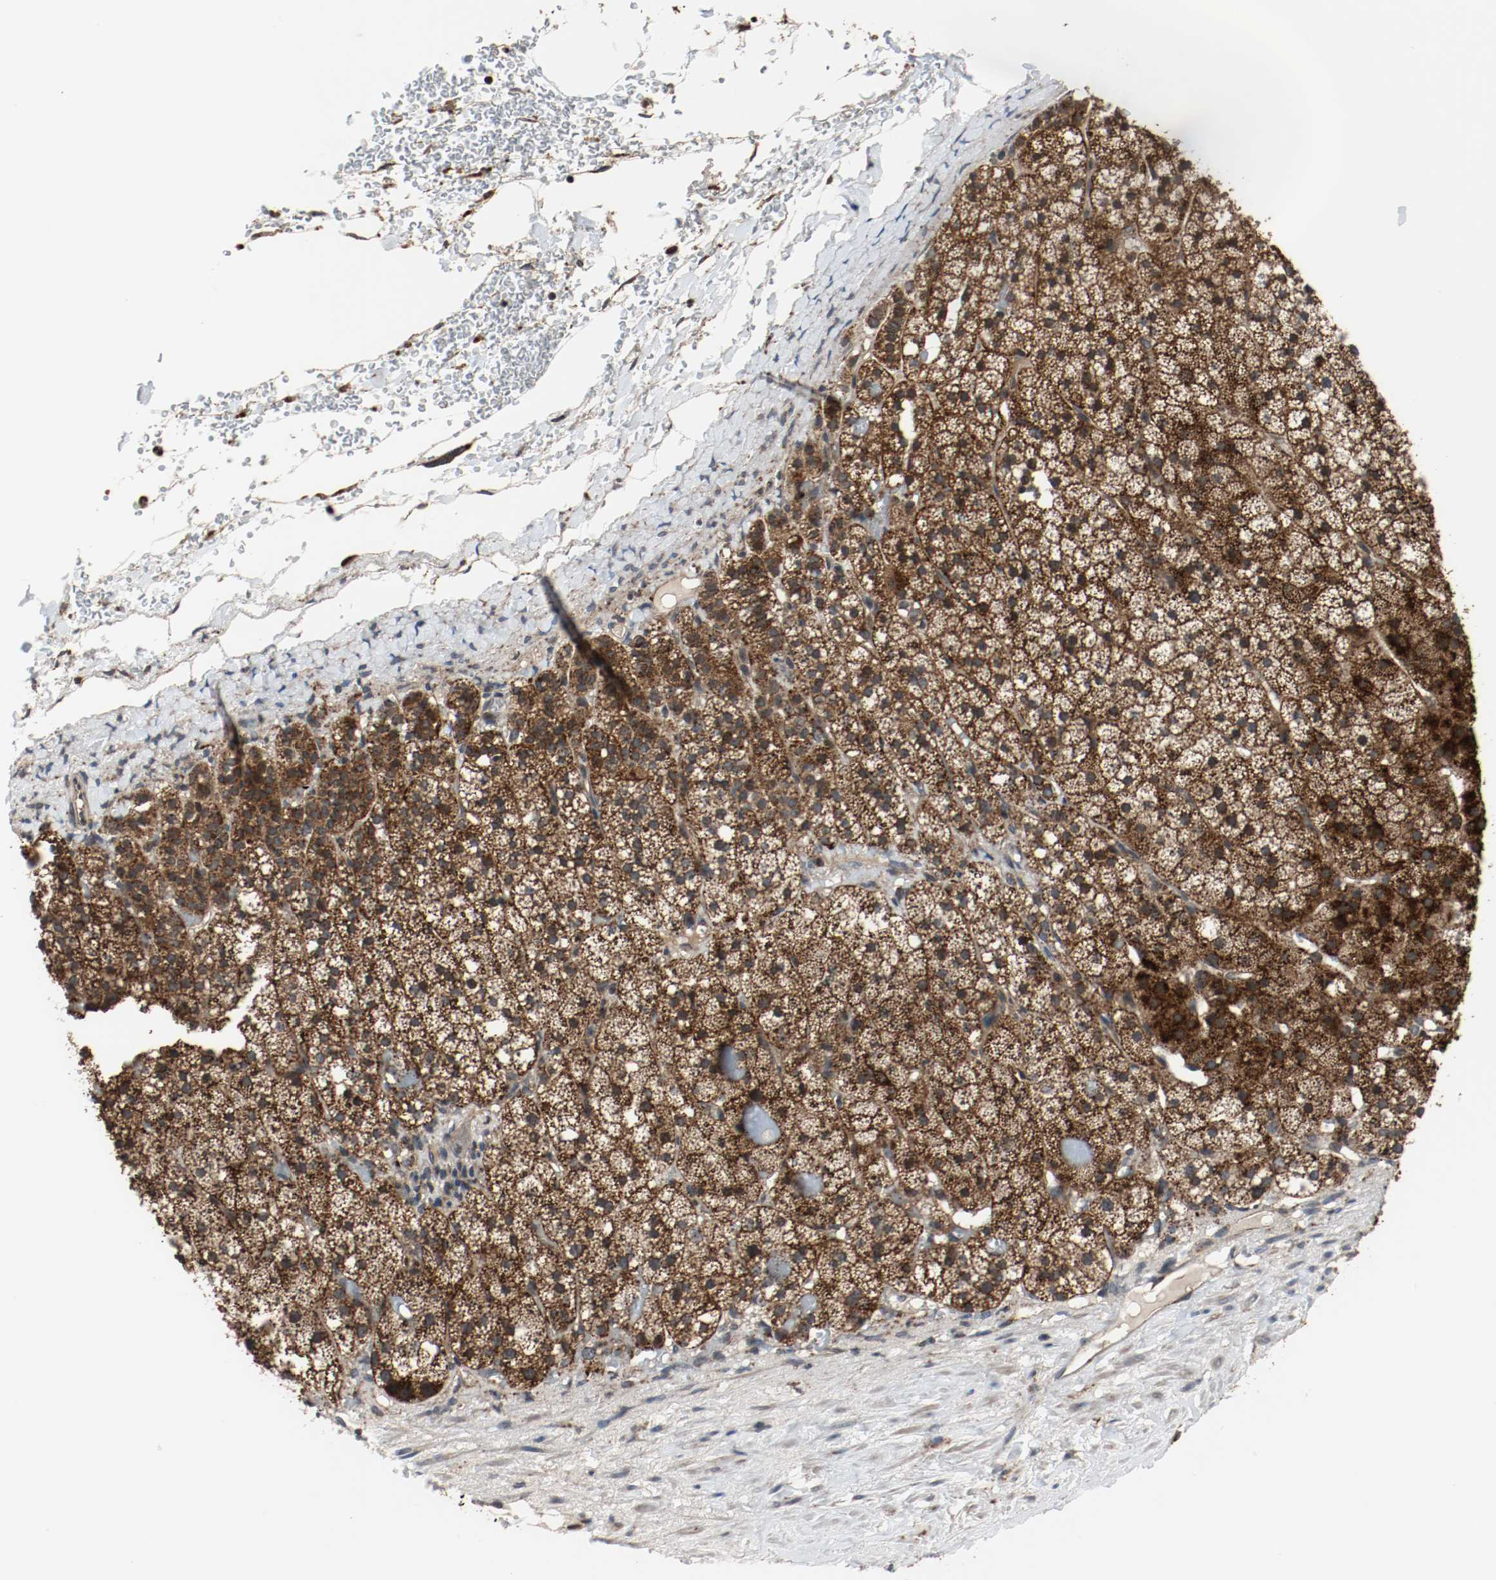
{"staining": {"intensity": "strong", "quantity": ">75%", "location": "cytoplasmic/membranous"}, "tissue": "adrenal gland", "cell_type": "Glandular cells", "image_type": "normal", "snomed": [{"axis": "morphology", "description": "Normal tissue, NOS"}, {"axis": "topography", "description": "Adrenal gland"}], "caption": "IHC (DAB (3,3'-diaminobenzidine)) staining of normal human adrenal gland reveals strong cytoplasmic/membranous protein expression in about >75% of glandular cells.", "gene": "LAMP2", "patient": {"sex": "male", "age": 35}}